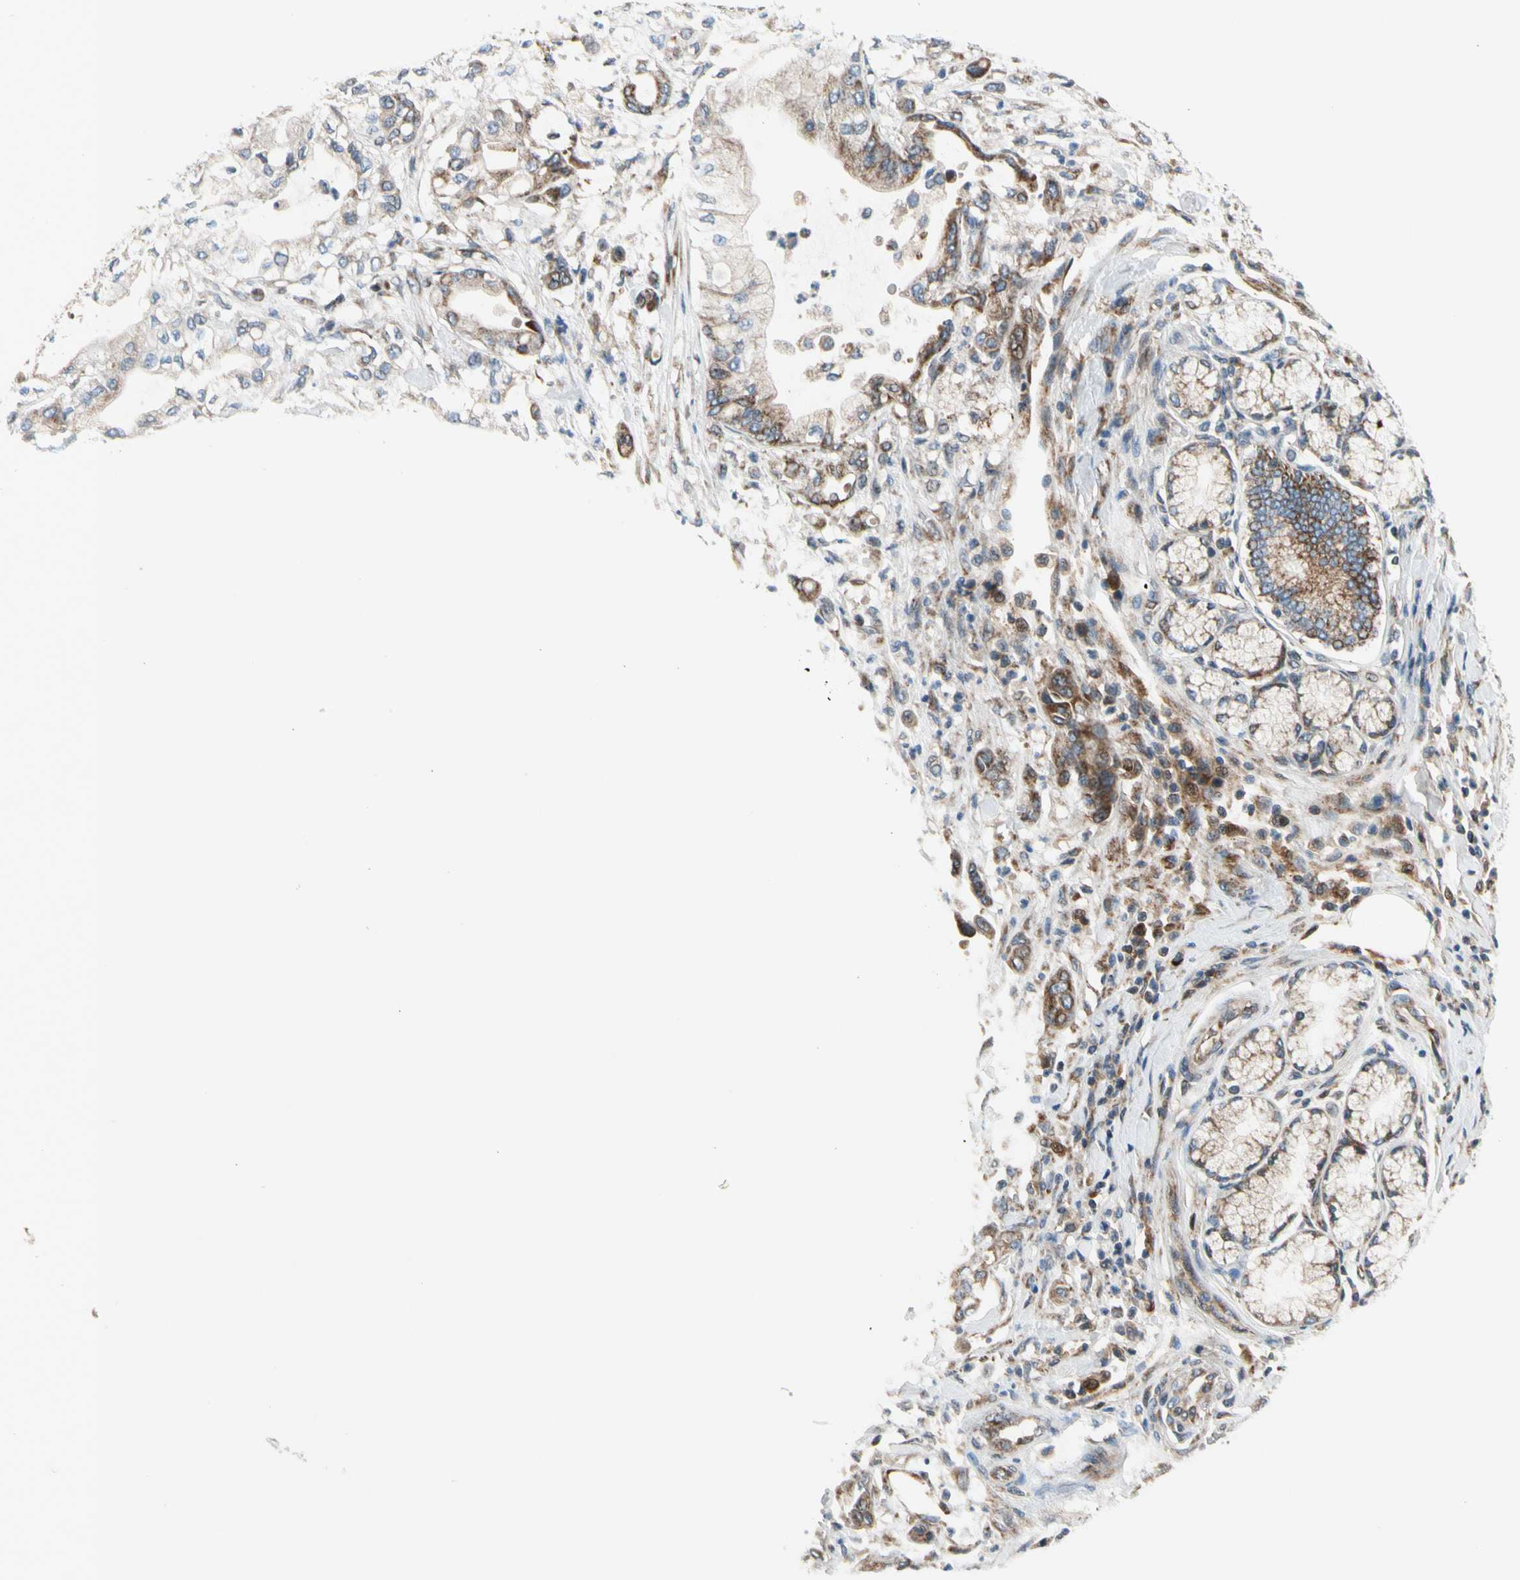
{"staining": {"intensity": "moderate", "quantity": ">75%", "location": "cytoplasmic/membranous"}, "tissue": "pancreatic cancer", "cell_type": "Tumor cells", "image_type": "cancer", "snomed": [{"axis": "morphology", "description": "Adenocarcinoma, NOS"}, {"axis": "morphology", "description": "Adenocarcinoma, metastatic, NOS"}, {"axis": "topography", "description": "Lymph node"}, {"axis": "topography", "description": "Pancreas"}, {"axis": "topography", "description": "Duodenum"}], "caption": "Human adenocarcinoma (pancreatic) stained for a protein (brown) displays moderate cytoplasmic/membranous positive positivity in about >75% of tumor cells.", "gene": "NPHP3", "patient": {"sex": "female", "age": 64}}